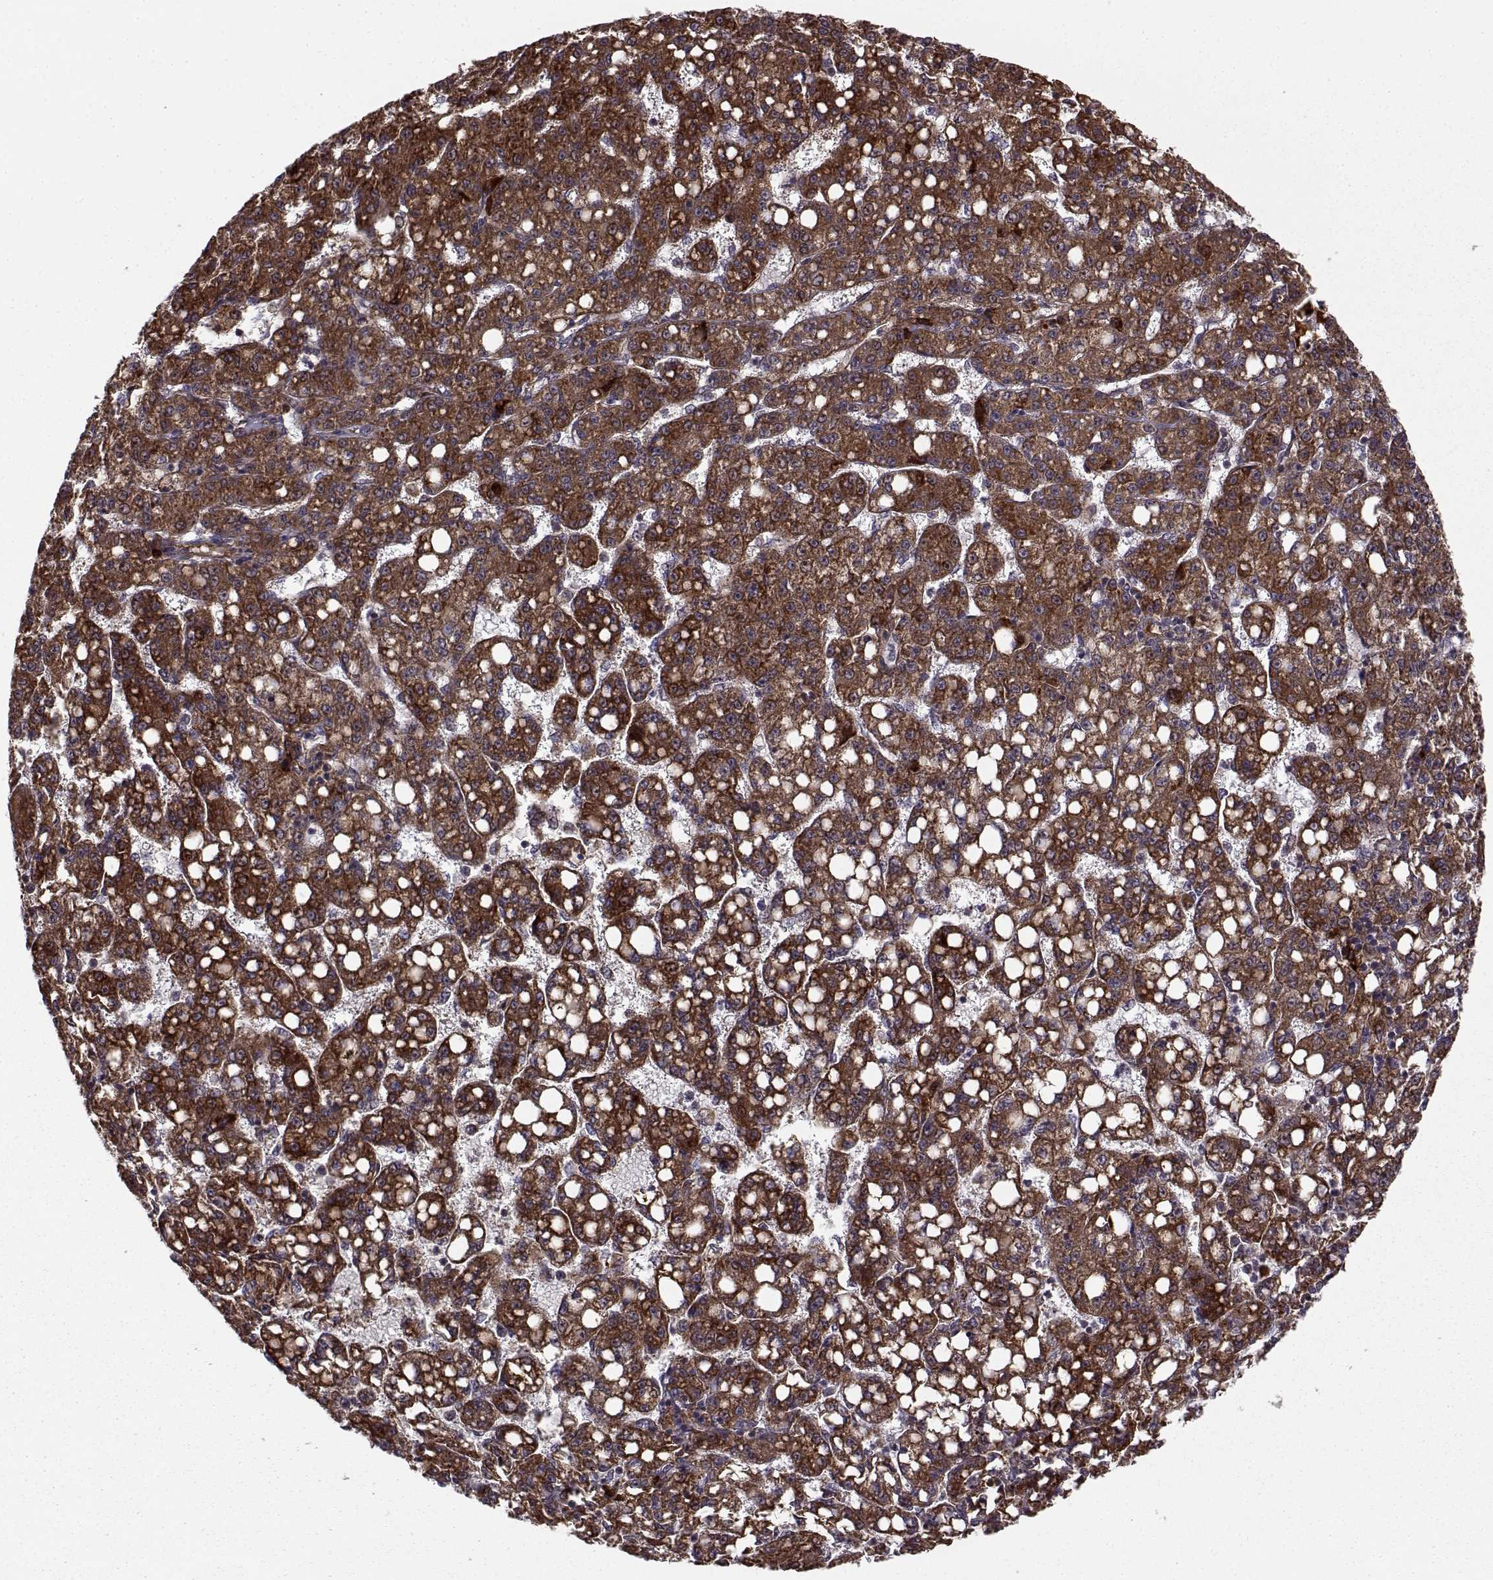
{"staining": {"intensity": "strong", "quantity": ">75%", "location": "cytoplasmic/membranous"}, "tissue": "liver cancer", "cell_type": "Tumor cells", "image_type": "cancer", "snomed": [{"axis": "morphology", "description": "Carcinoma, Hepatocellular, NOS"}, {"axis": "topography", "description": "Liver"}], "caption": "Strong cytoplasmic/membranous protein positivity is appreciated in approximately >75% of tumor cells in liver cancer (hepatocellular carcinoma).", "gene": "RPL31", "patient": {"sex": "female", "age": 65}}